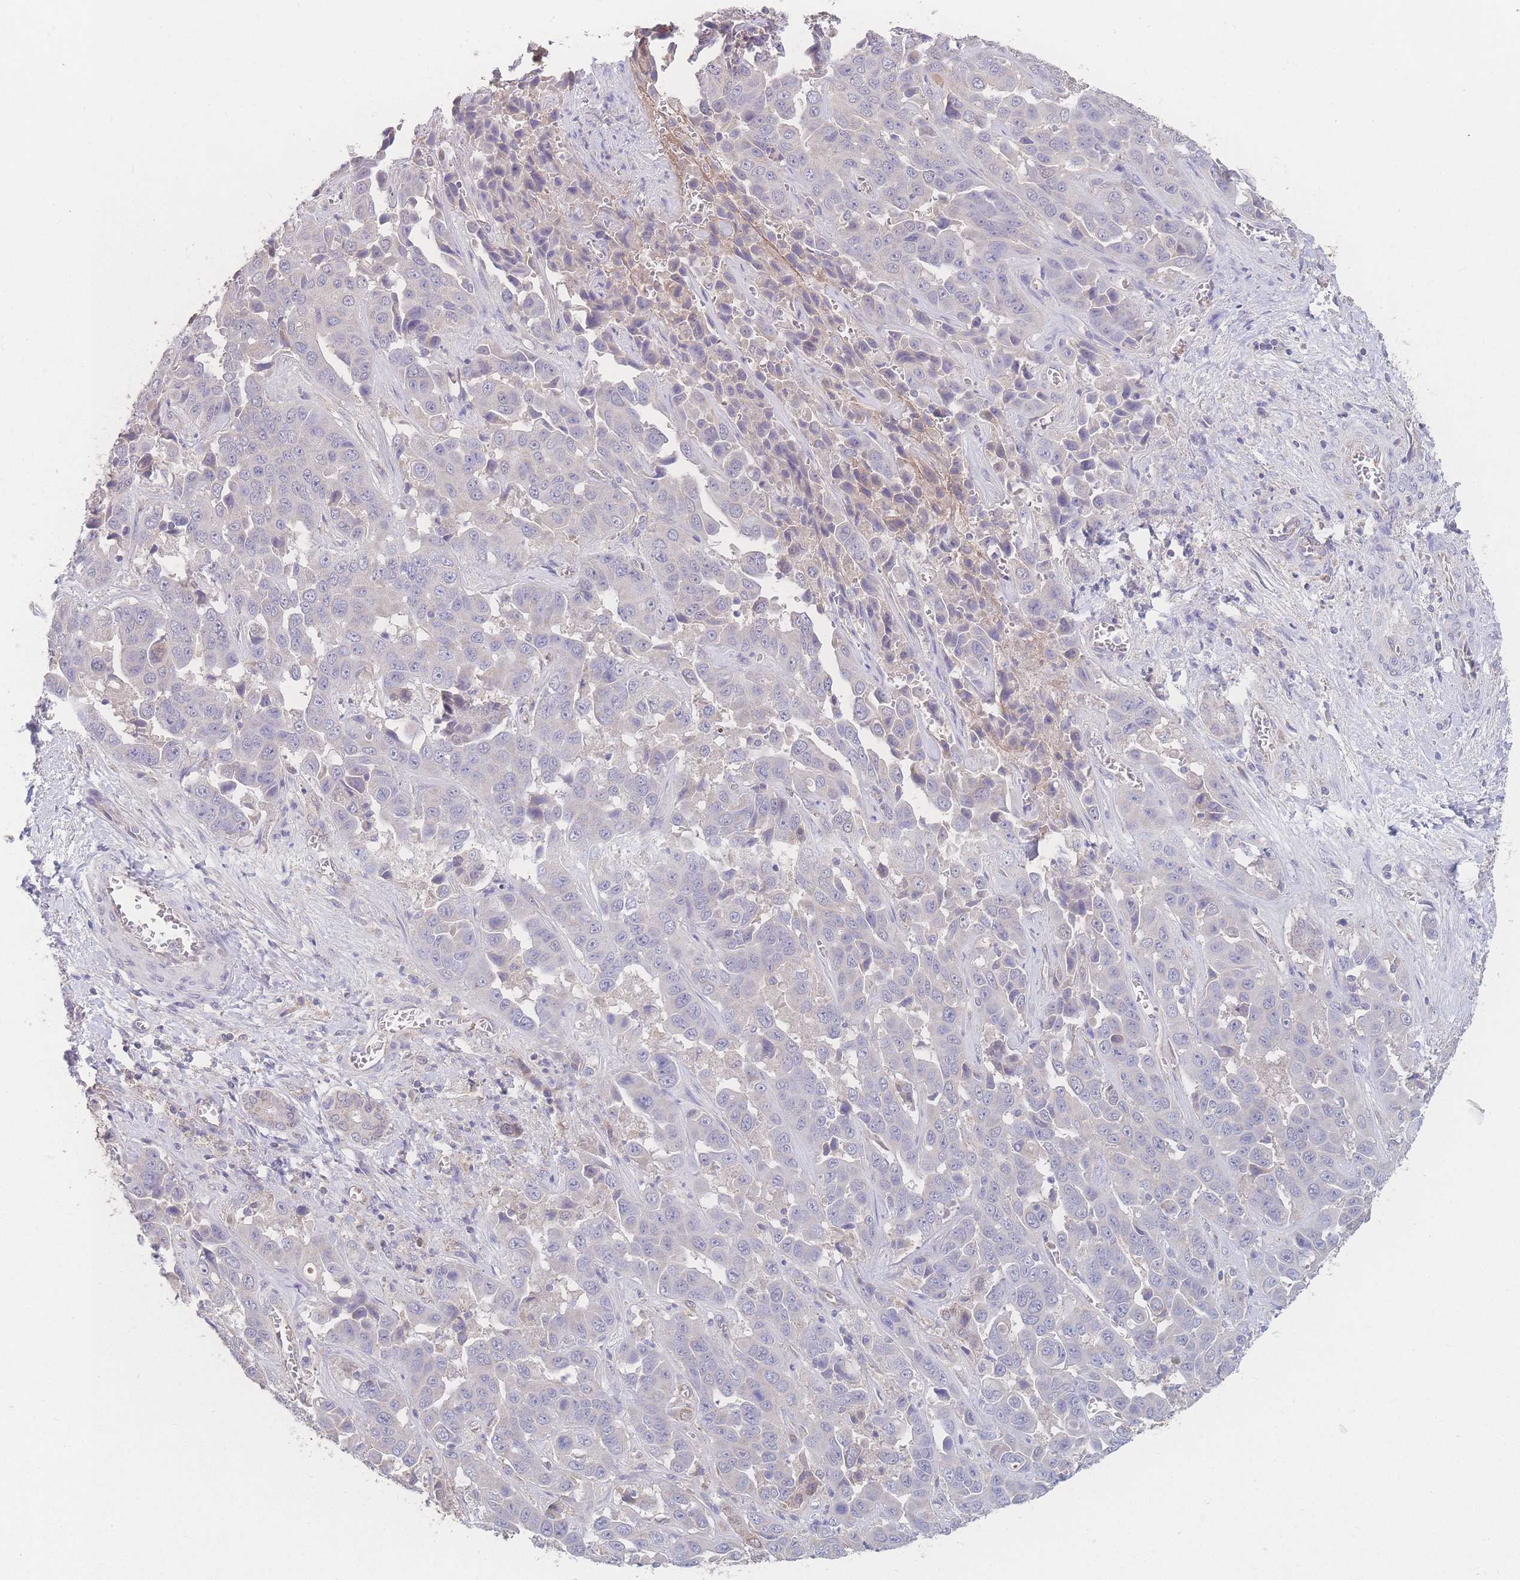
{"staining": {"intensity": "negative", "quantity": "none", "location": "none"}, "tissue": "liver cancer", "cell_type": "Tumor cells", "image_type": "cancer", "snomed": [{"axis": "morphology", "description": "Cholangiocarcinoma"}, {"axis": "topography", "description": "Liver"}], "caption": "Immunohistochemistry (IHC) photomicrograph of neoplastic tissue: cholangiocarcinoma (liver) stained with DAB exhibits no significant protein positivity in tumor cells. (DAB immunohistochemistry (IHC), high magnification).", "gene": "GIPR", "patient": {"sex": "female", "age": 52}}